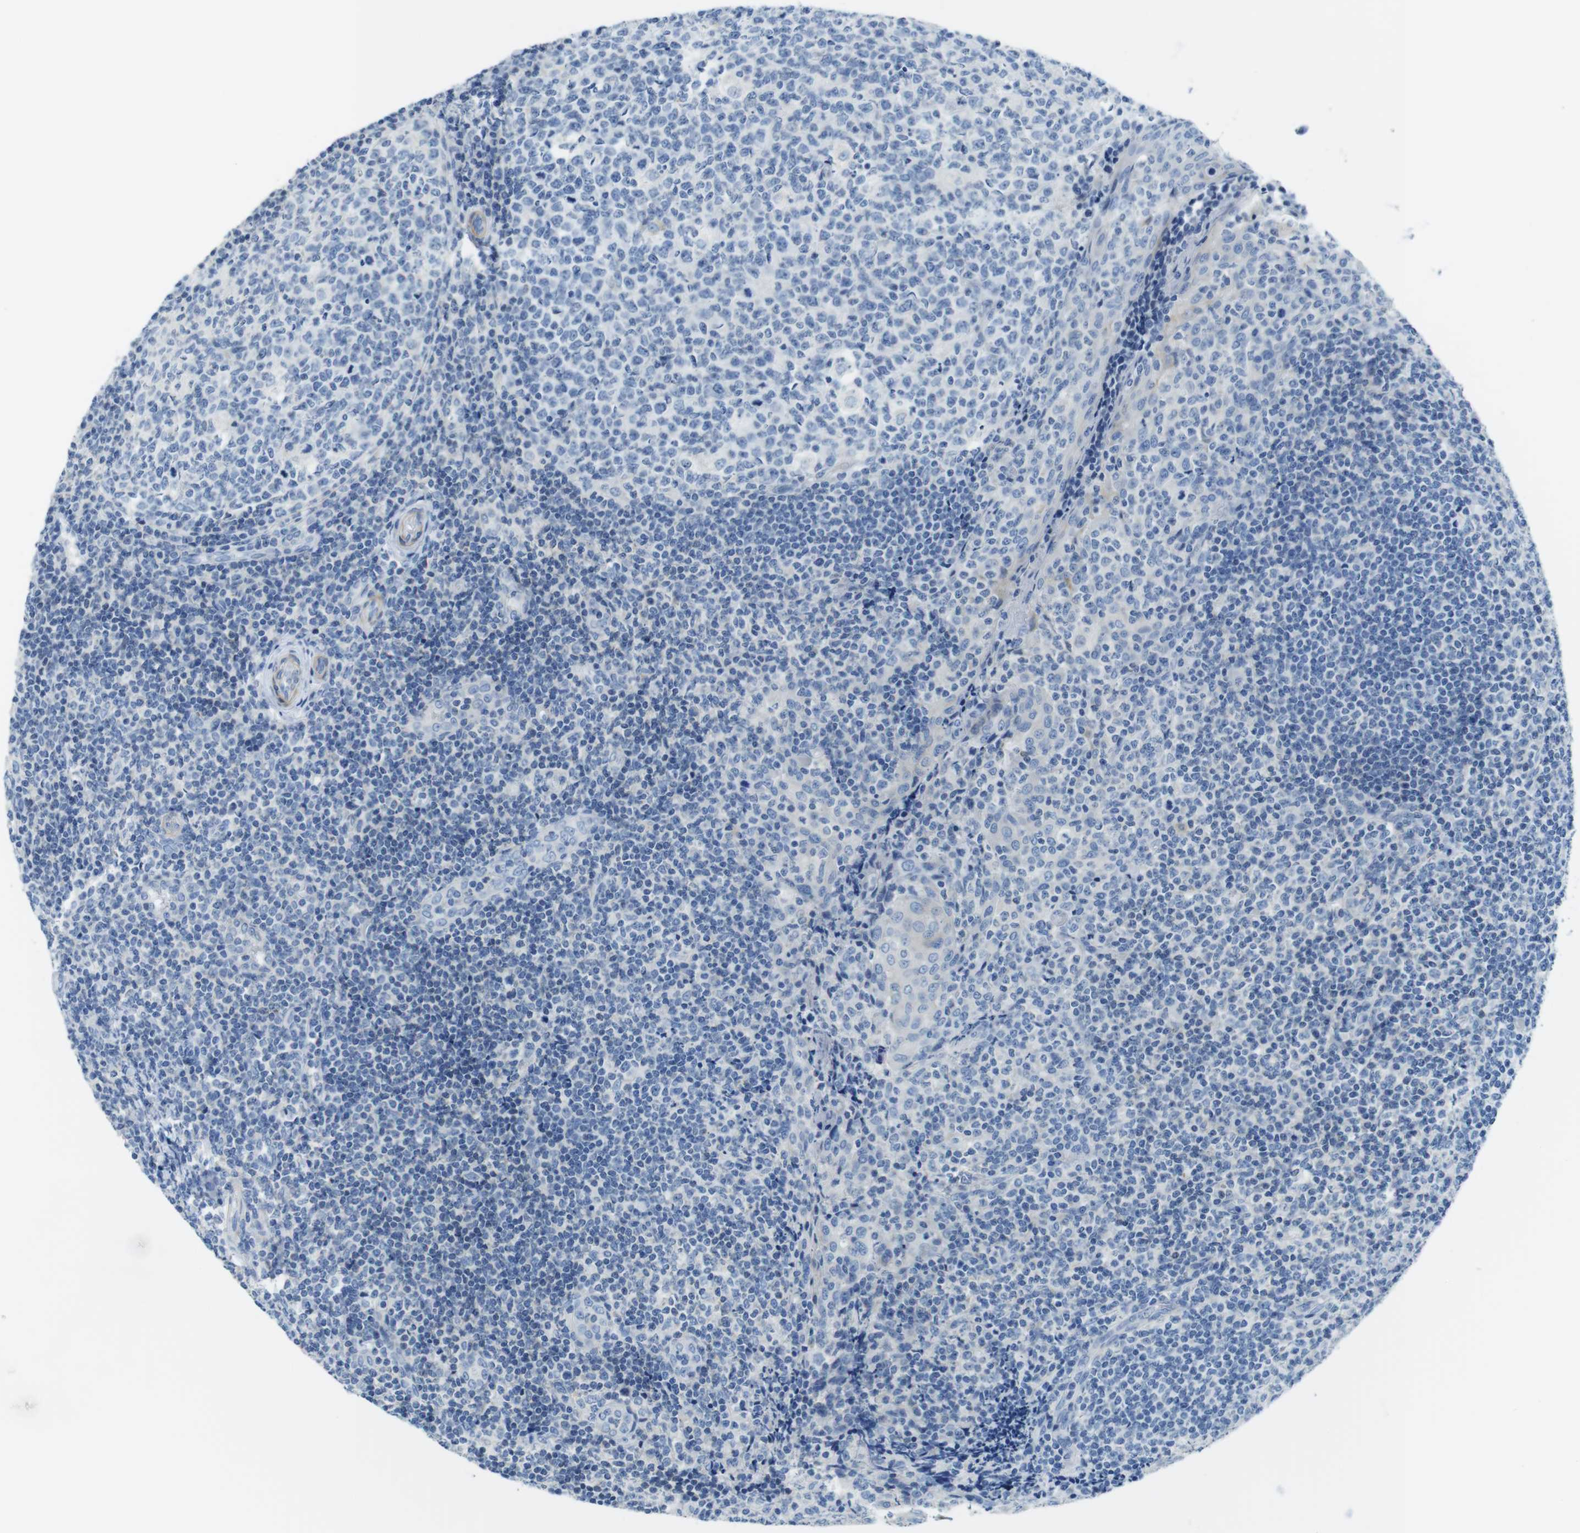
{"staining": {"intensity": "negative", "quantity": "none", "location": "none"}, "tissue": "tonsil", "cell_type": "Germinal center cells", "image_type": "normal", "snomed": [{"axis": "morphology", "description": "Normal tissue, NOS"}, {"axis": "topography", "description": "Tonsil"}], "caption": "Immunohistochemistry (IHC) of benign tonsil demonstrates no staining in germinal center cells. (DAB (3,3'-diaminobenzidine) immunohistochemistry visualized using brightfield microscopy, high magnification).", "gene": "ASIC5", "patient": {"sex": "female", "age": 19}}